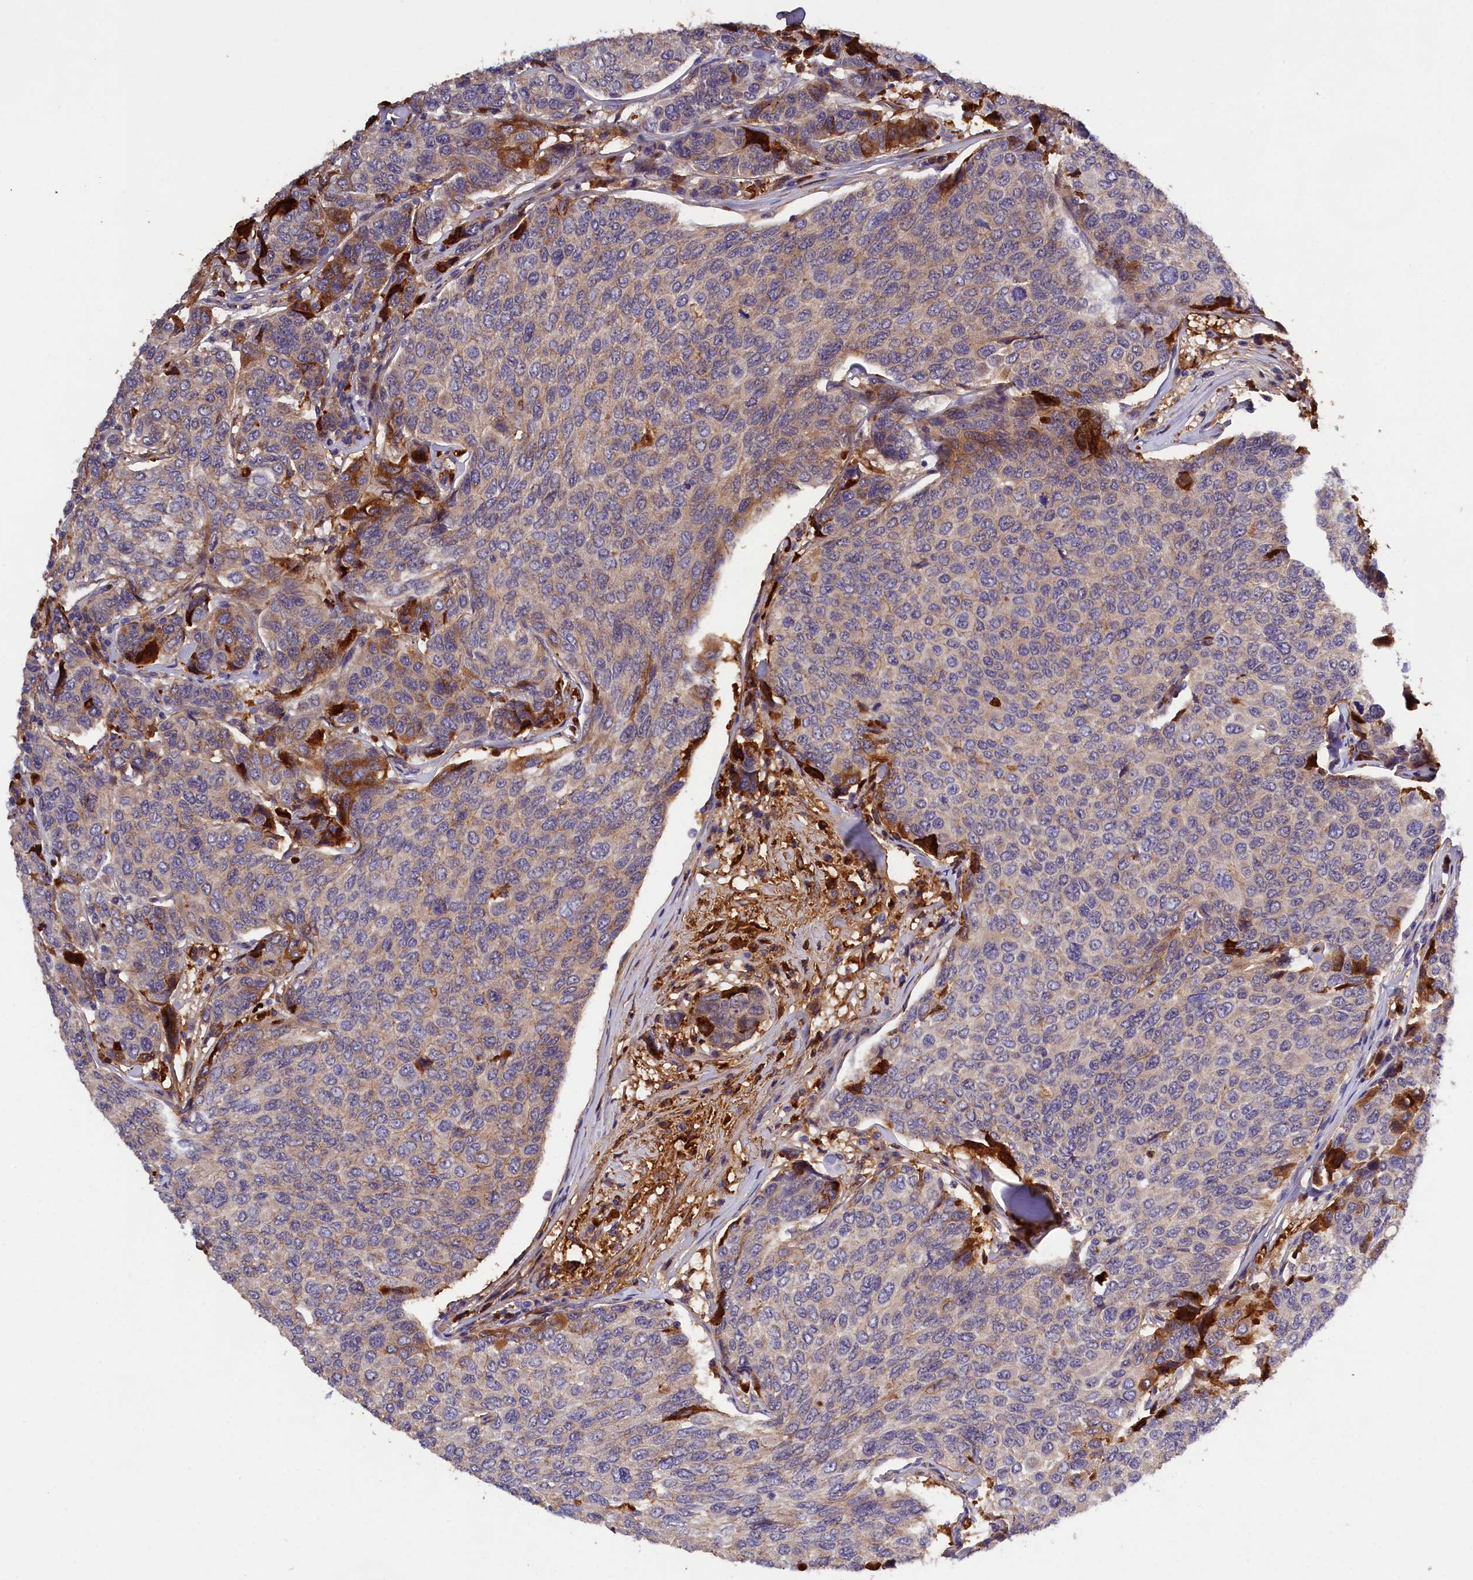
{"staining": {"intensity": "strong", "quantity": "<25%", "location": "cytoplasmic/membranous"}, "tissue": "breast cancer", "cell_type": "Tumor cells", "image_type": "cancer", "snomed": [{"axis": "morphology", "description": "Duct carcinoma"}, {"axis": "topography", "description": "Breast"}], "caption": "Immunohistochemistry image of neoplastic tissue: human breast cancer stained using immunohistochemistry (IHC) shows medium levels of strong protein expression localized specifically in the cytoplasmic/membranous of tumor cells, appearing as a cytoplasmic/membranous brown color.", "gene": "PHAF1", "patient": {"sex": "female", "age": 55}}